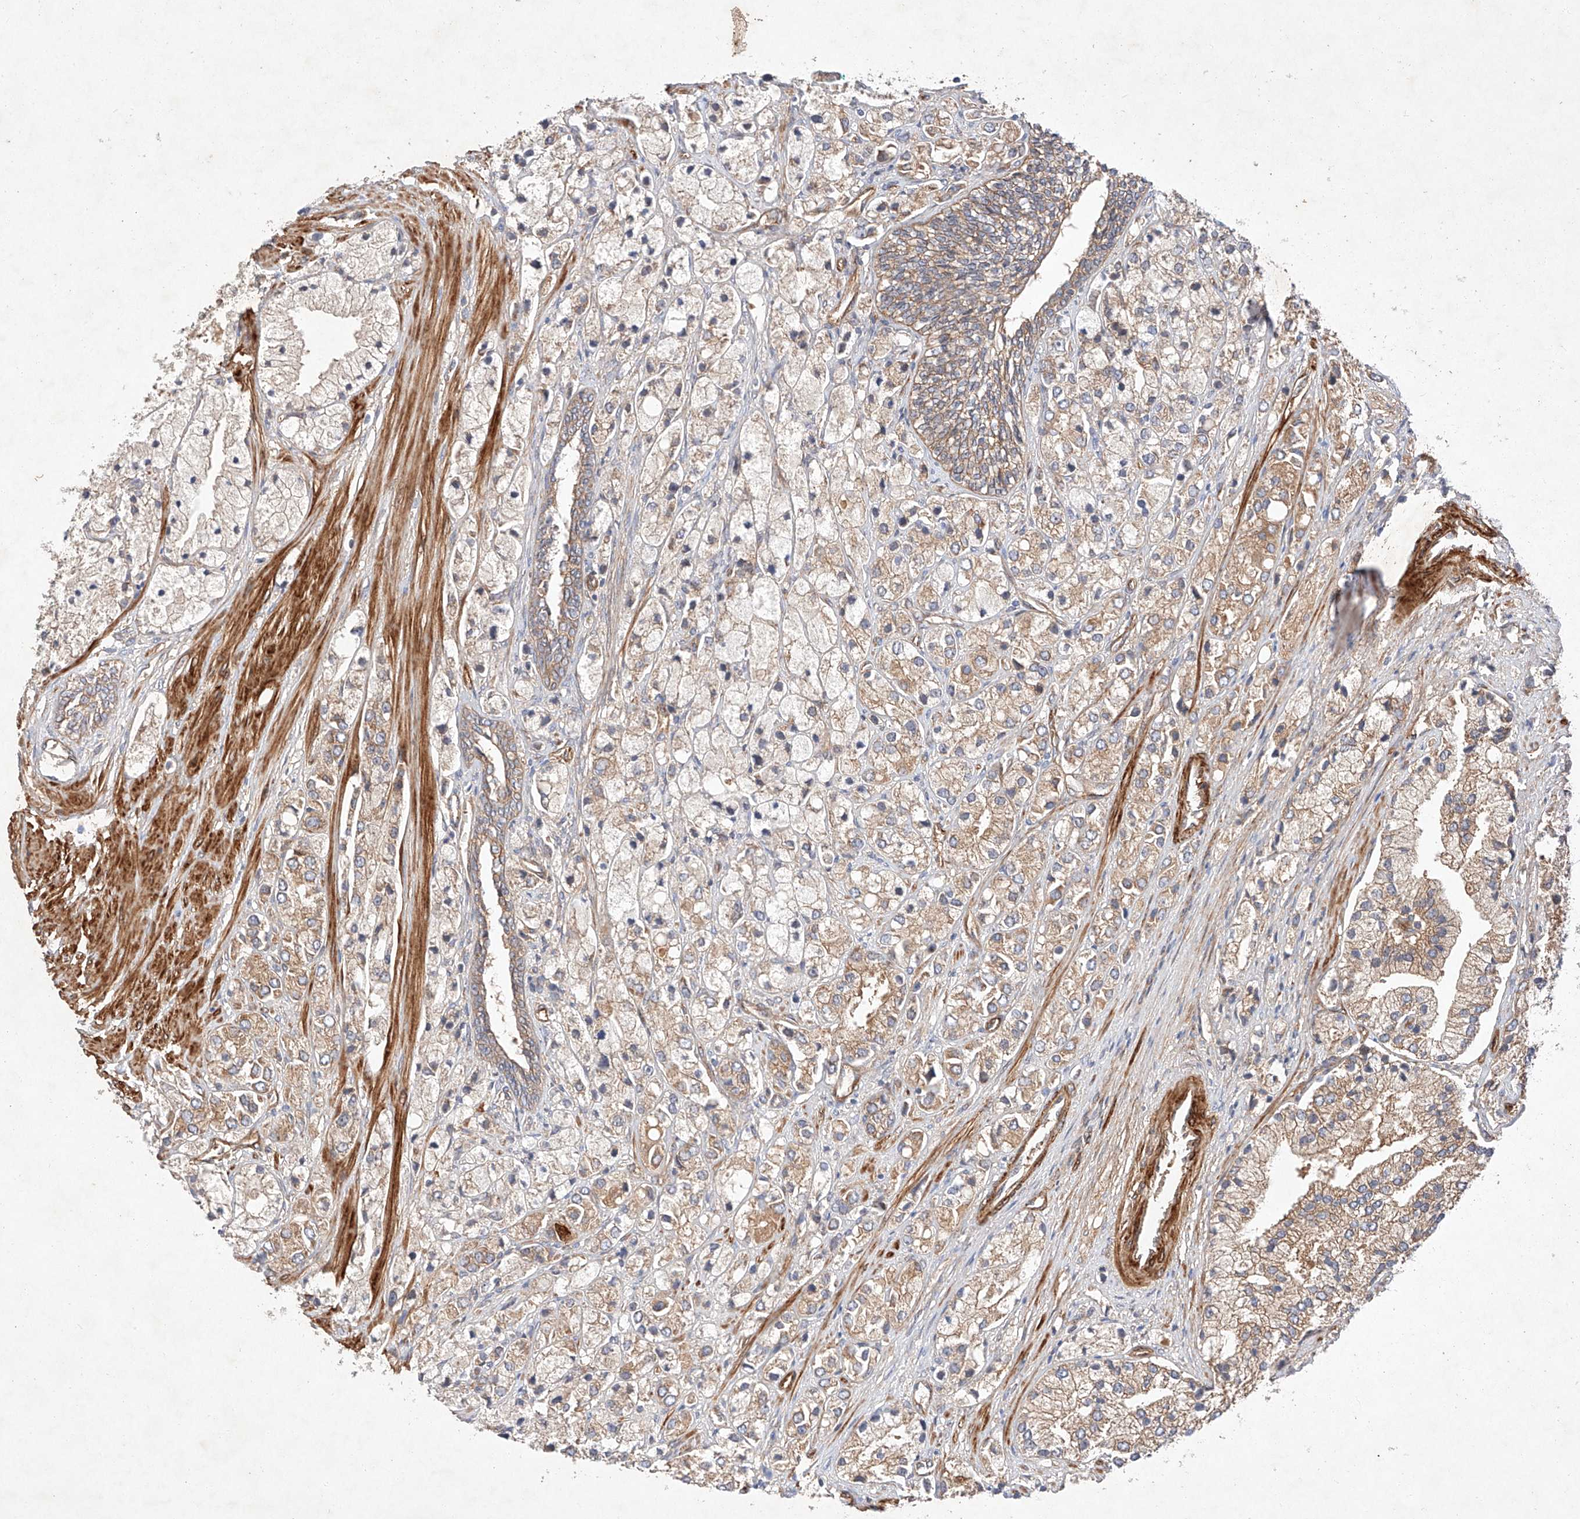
{"staining": {"intensity": "moderate", "quantity": "25%-75%", "location": "cytoplasmic/membranous"}, "tissue": "prostate cancer", "cell_type": "Tumor cells", "image_type": "cancer", "snomed": [{"axis": "morphology", "description": "Adenocarcinoma, High grade"}, {"axis": "topography", "description": "Prostate"}], "caption": "DAB (3,3'-diaminobenzidine) immunohistochemical staining of human prostate cancer (adenocarcinoma (high-grade)) exhibits moderate cytoplasmic/membranous protein expression in approximately 25%-75% of tumor cells.", "gene": "RAB23", "patient": {"sex": "male", "age": 50}}